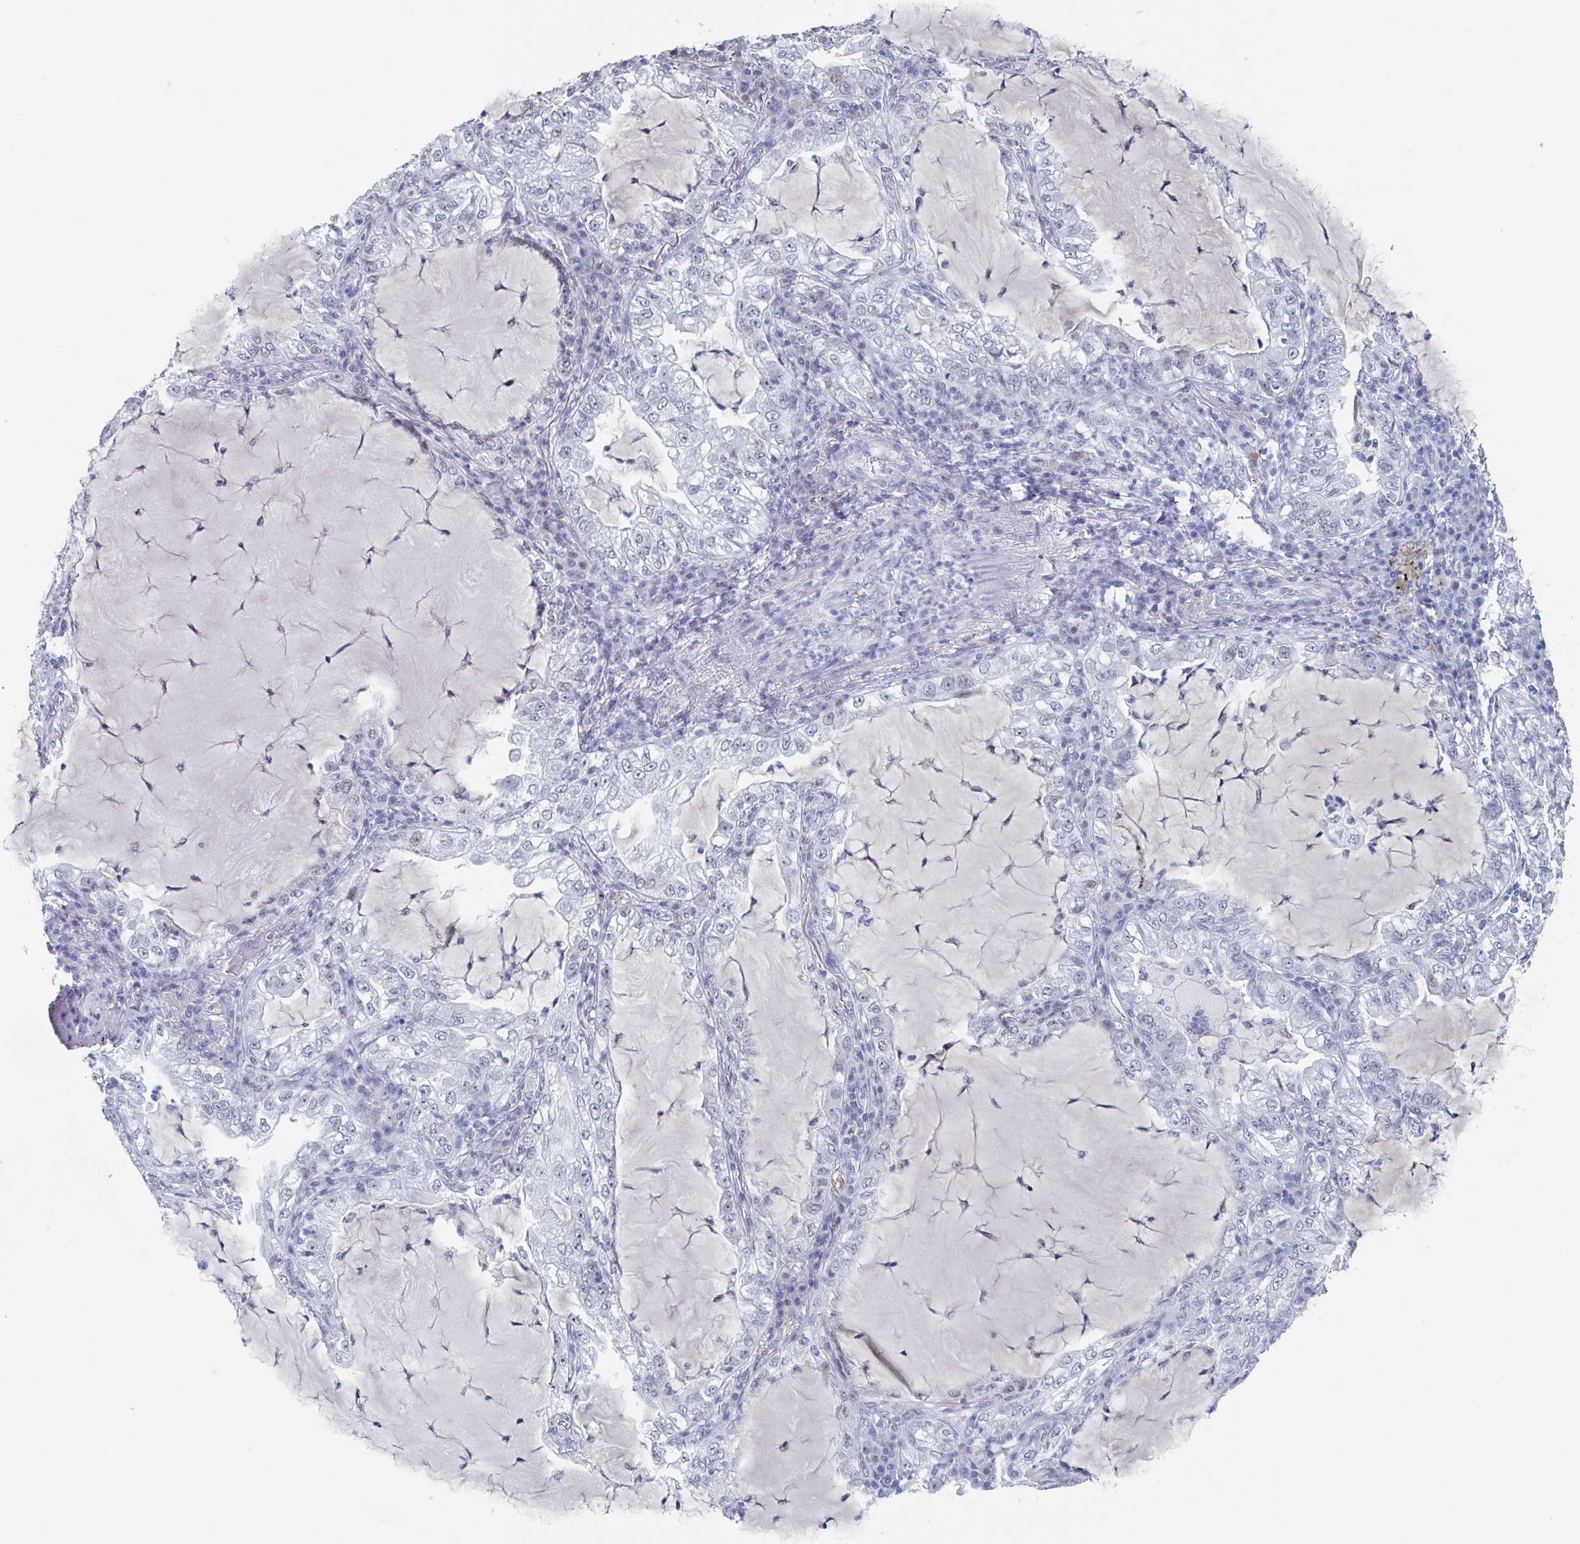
{"staining": {"intensity": "negative", "quantity": "none", "location": "none"}, "tissue": "lung cancer", "cell_type": "Tumor cells", "image_type": "cancer", "snomed": [{"axis": "morphology", "description": "Adenocarcinoma, NOS"}, {"axis": "topography", "description": "Lung"}], "caption": "Immunohistochemical staining of human lung cancer (adenocarcinoma) shows no significant staining in tumor cells.", "gene": "KDM4D", "patient": {"sex": "female", "age": 73}}